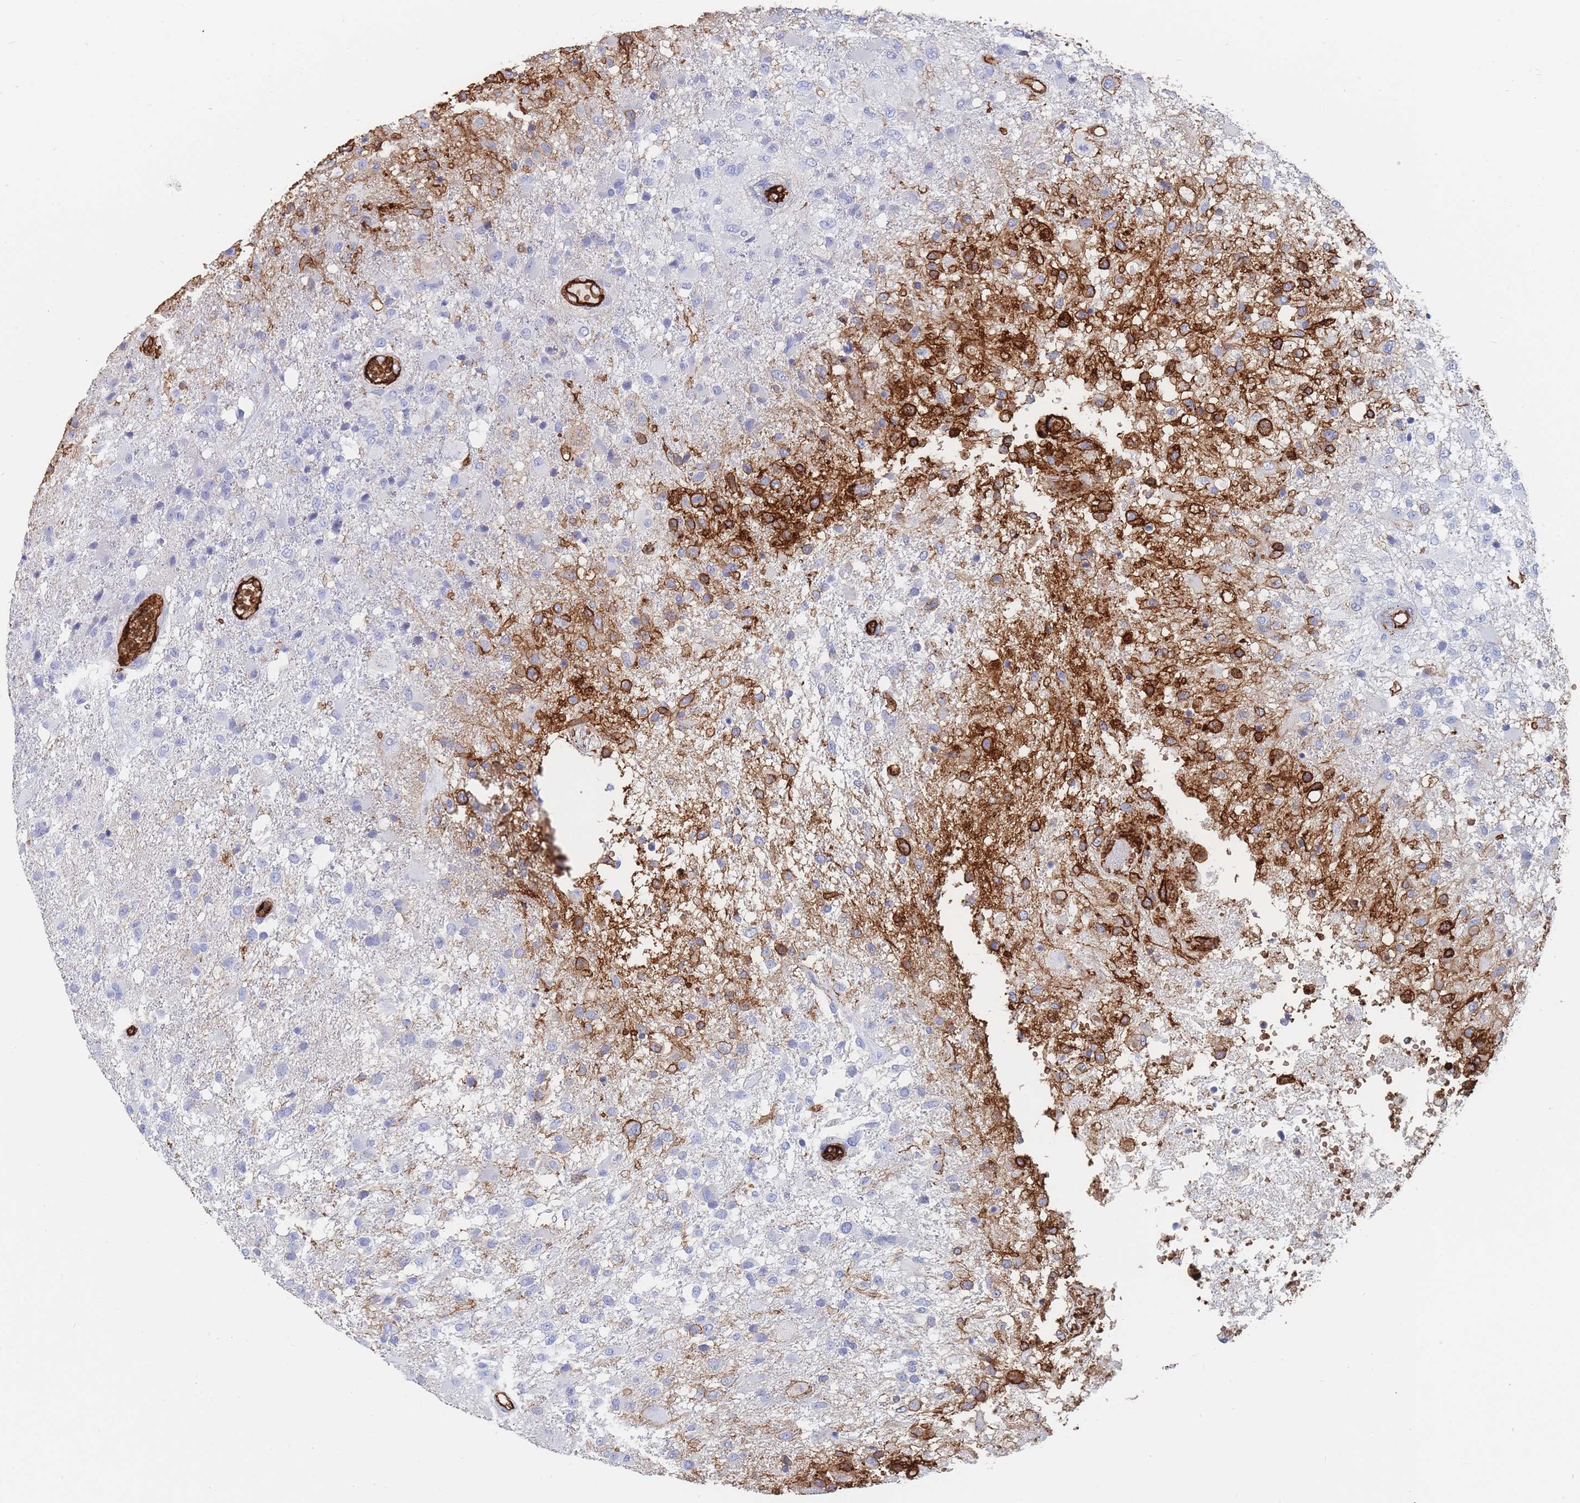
{"staining": {"intensity": "strong", "quantity": "<25%", "location": "cytoplasmic/membranous"}, "tissue": "glioma", "cell_type": "Tumor cells", "image_type": "cancer", "snomed": [{"axis": "morphology", "description": "Glioma, malignant, High grade"}, {"axis": "topography", "description": "Brain"}], "caption": "A photomicrograph showing strong cytoplasmic/membranous staining in approximately <25% of tumor cells in glioma, as visualized by brown immunohistochemical staining.", "gene": "SLC2A1", "patient": {"sex": "female", "age": 74}}